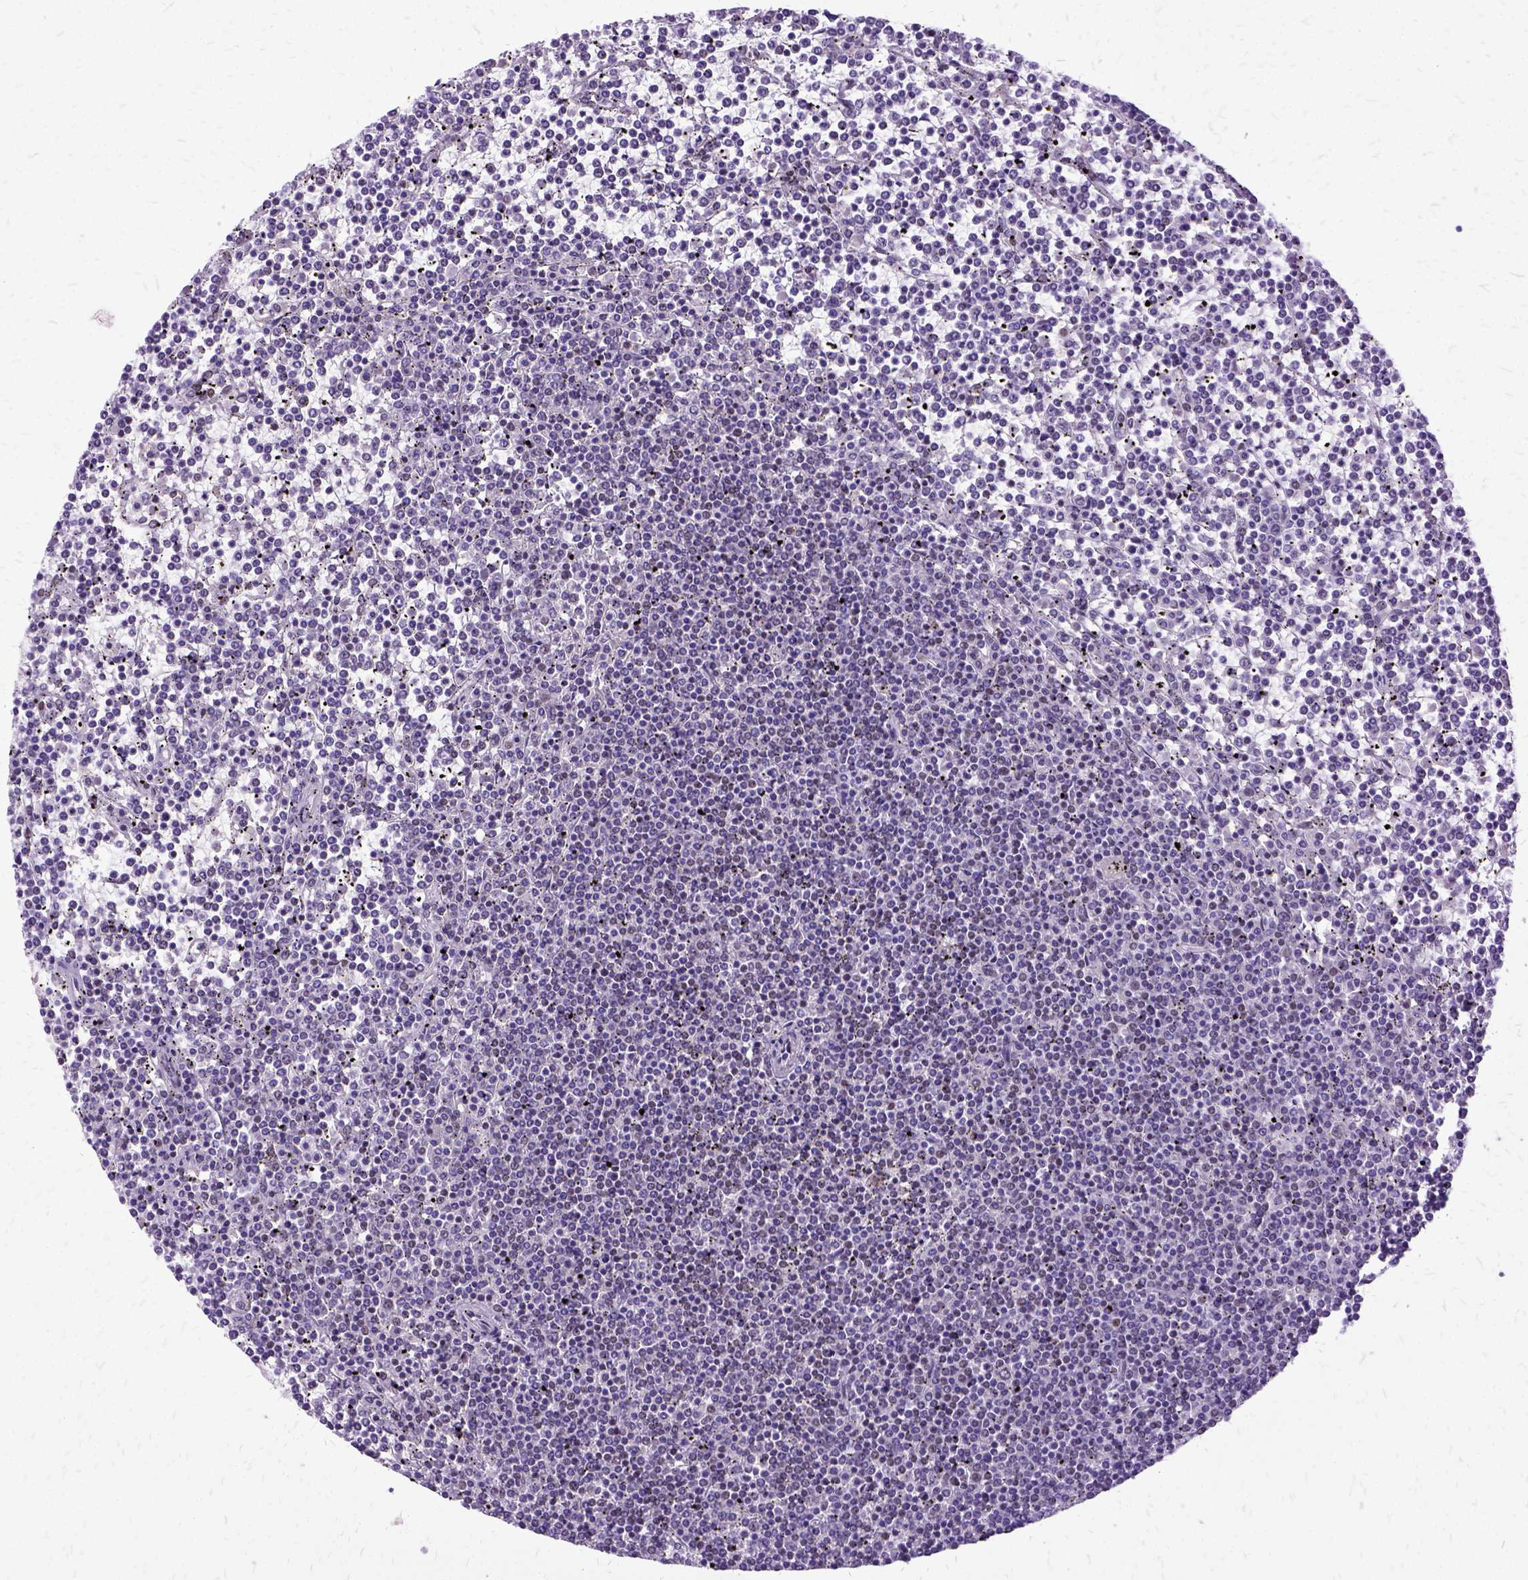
{"staining": {"intensity": "negative", "quantity": "none", "location": "none"}, "tissue": "lymphoma", "cell_type": "Tumor cells", "image_type": "cancer", "snomed": [{"axis": "morphology", "description": "Malignant lymphoma, non-Hodgkin's type, Low grade"}, {"axis": "topography", "description": "Spleen"}], "caption": "Micrograph shows no protein expression in tumor cells of lymphoma tissue.", "gene": "SETD1A", "patient": {"sex": "female", "age": 19}}